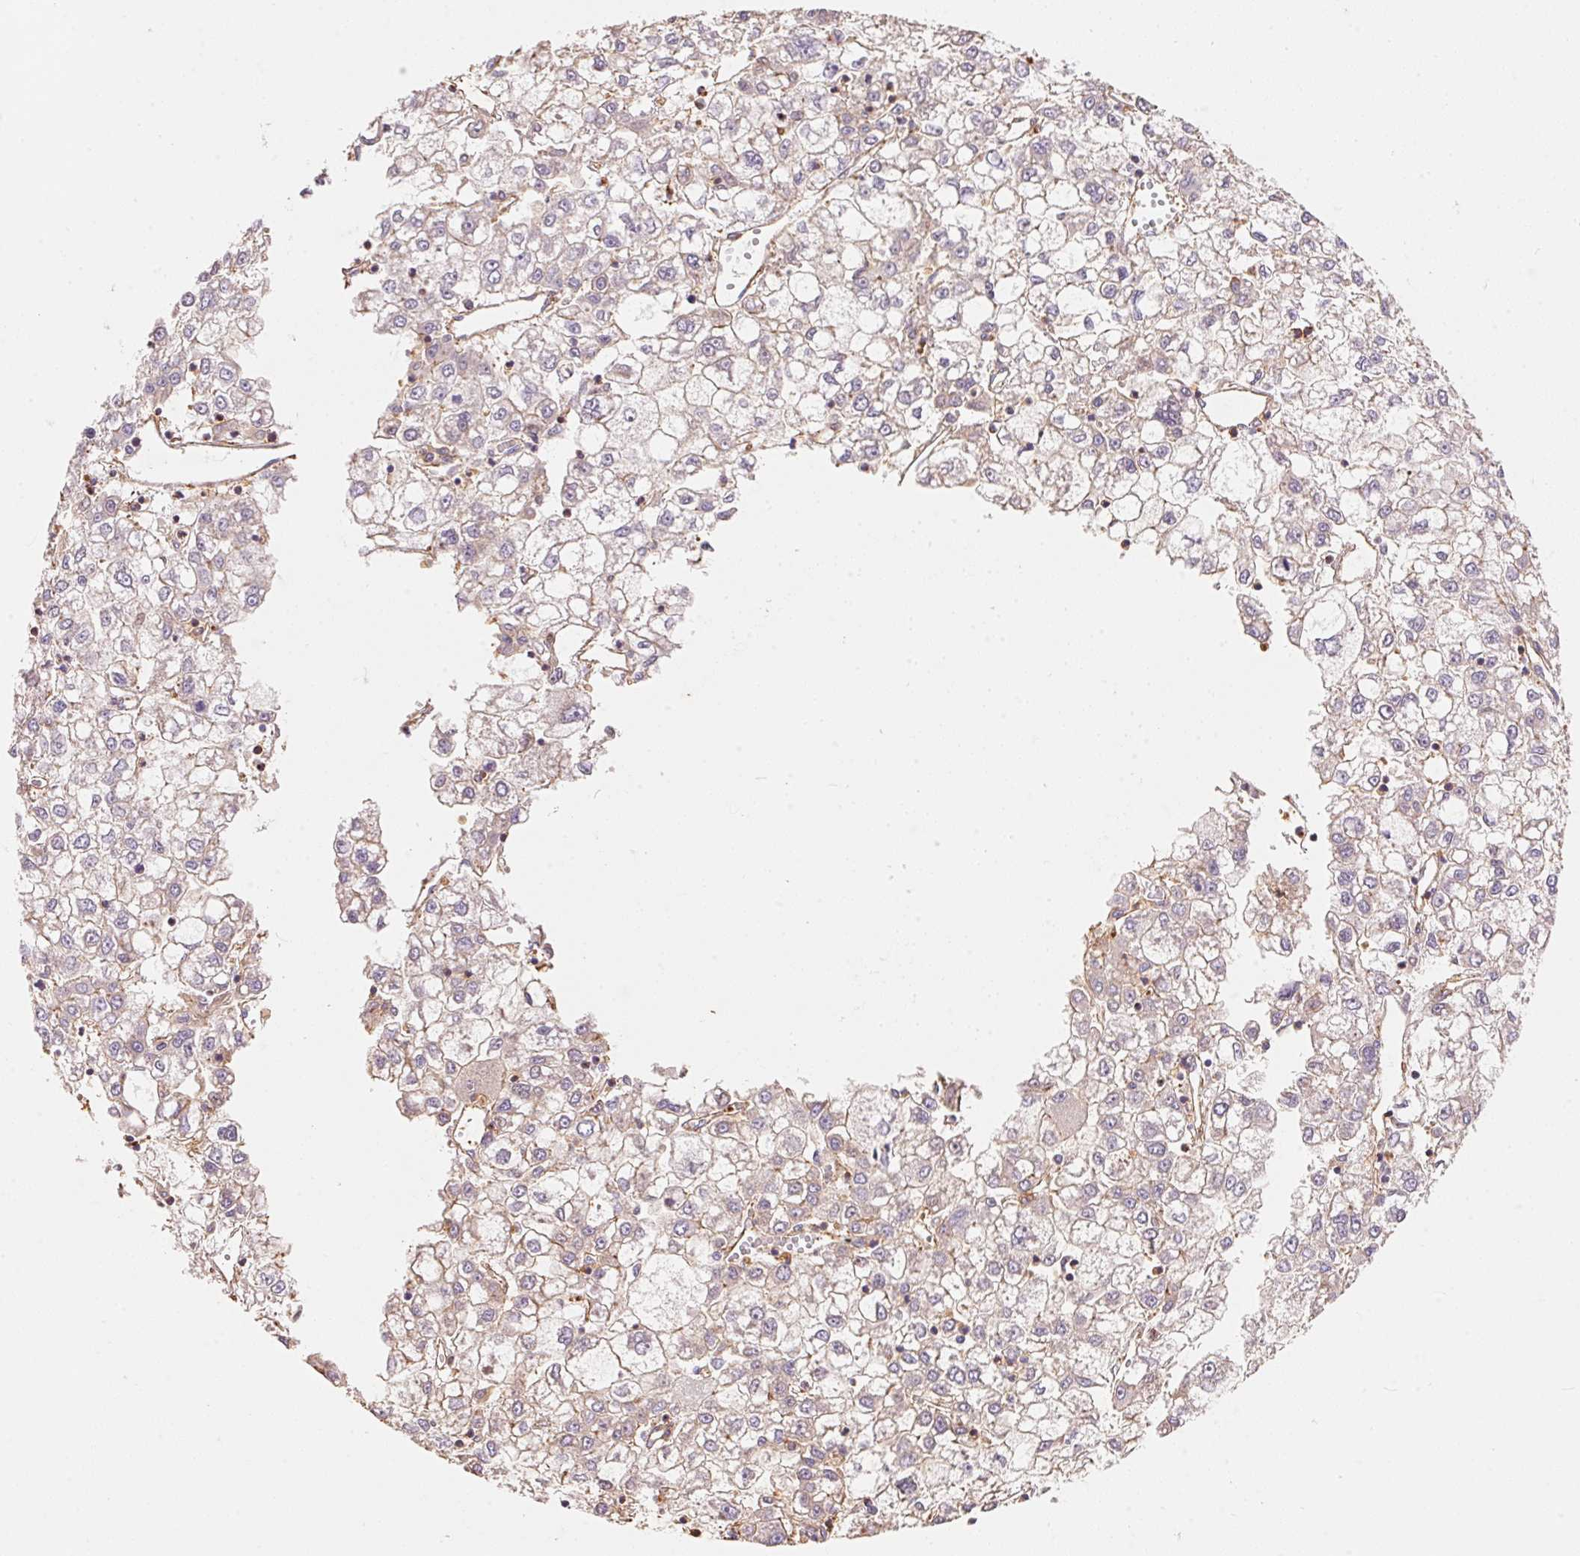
{"staining": {"intensity": "negative", "quantity": "none", "location": "none"}, "tissue": "liver cancer", "cell_type": "Tumor cells", "image_type": "cancer", "snomed": [{"axis": "morphology", "description": "Carcinoma, Hepatocellular, NOS"}, {"axis": "topography", "description": "Liver"}], "caption": "High magnification brightfield microscopy of hepatocellular carcinoma (liver) stained with DAB (3,3'-diaminobenzidine) (brown) and counterstained with hematoxylin (blue): tumor cells show no significant staining.", "gene": "FRAS1", "patient": {"sex": "male", "age": 40}}